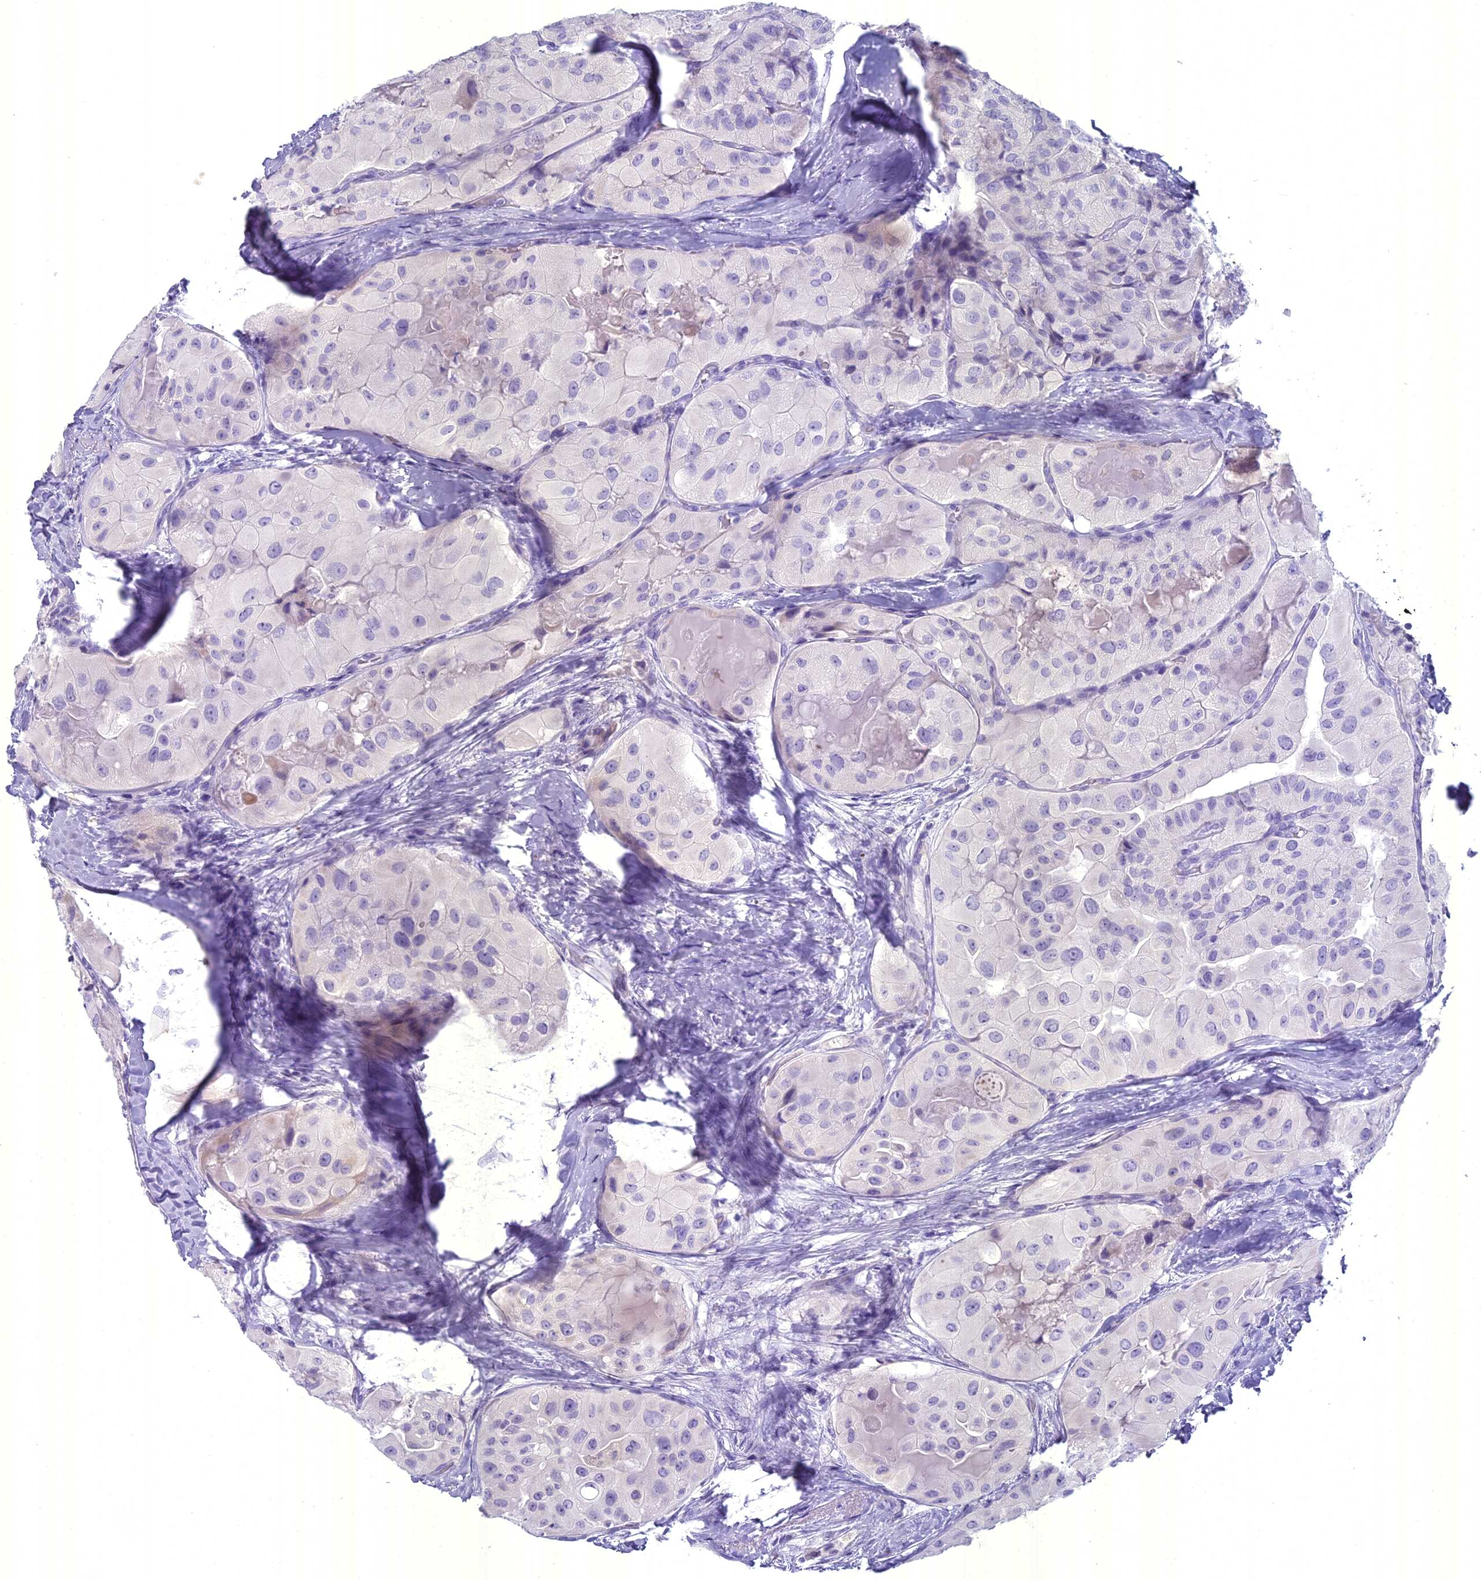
{"staining": {"intensity": "negative", "quantity": "none", "location": "none"}, "tissue": "thyroid cancer", "cell_type": "Tumor cells", "image_type": "cancer", "snomed": [{"axis": "morphology", "description": "Normal tissue, NOS"}, {"axis": "morphology", "description": "Papillary adenocarcinoma, NOS"}, {"axis": "topography", "description": "Thyroid gland"}], "caption": "Thyroid papillary adenocarcinoma was stained to show a protein in brown. There is no significant expression in tumor cells. (Stains: DAB (3,3'-diaminobenzidine) IHC with hematoxylin counter stain, Microscopy: brightfield microscopy at high magnification).", "gene": "UNC80", "patient": {"sex": "female", "age": 59}}